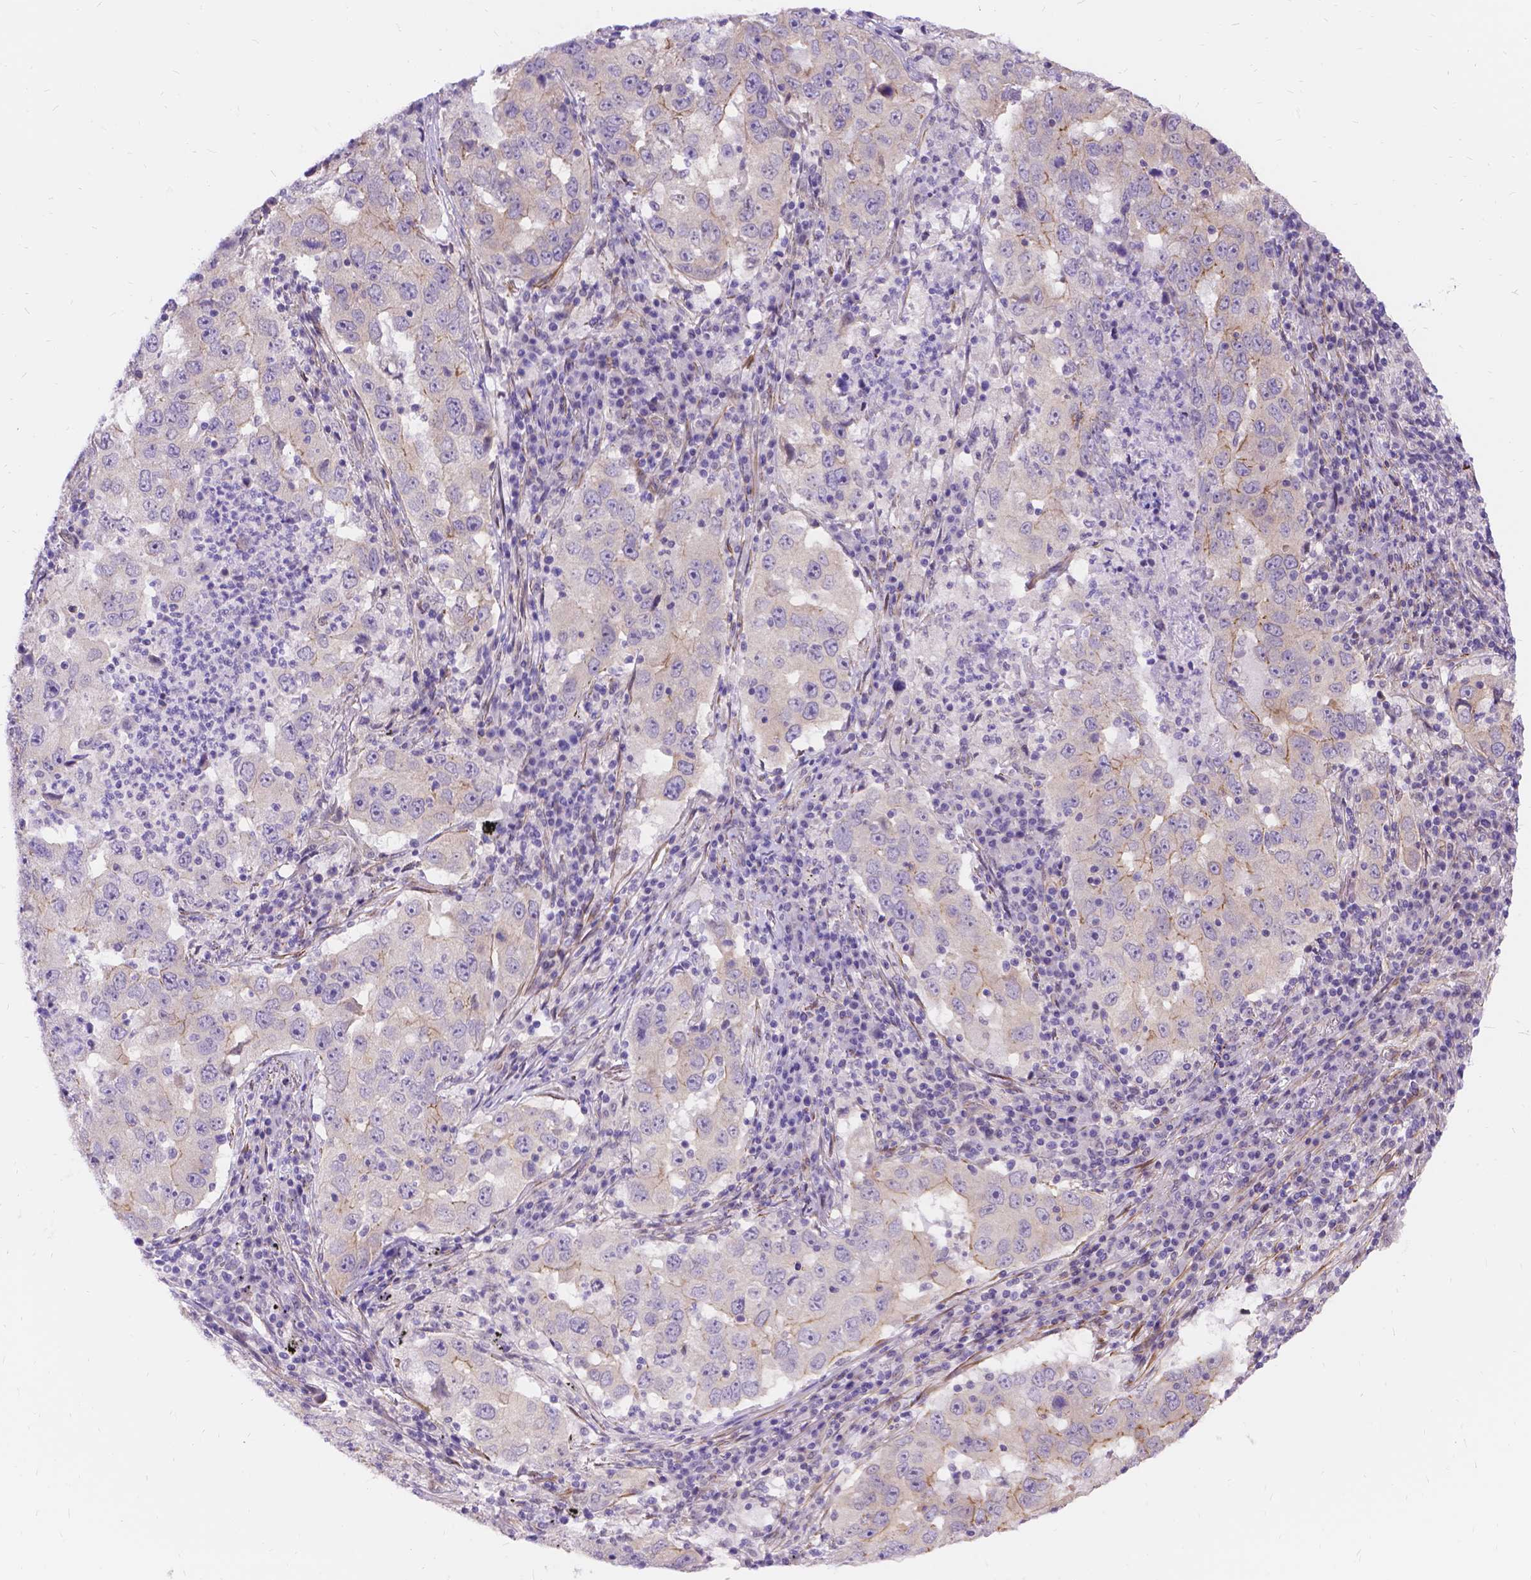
{"staining": {"intensity": "weak", "quantity": "<25%", "location": "cytoplasmic/membranous"}, "tissue": "lung cancer", "cell_type": "Tumor cells", "image_type": "cancer", "snomed": [{"axis": "morphology", "description": "Adenocarcinoma, NOS"}, {"axis": "topography", "description": "Lung"}], "caption": "Immunohistochemistry image of neoplastic tissue: human lung adenocarcinoma stained with DAB (3,3'-diaminobenzidine) shows no significant protein staining in tumor cells. Nuclei are stained in blue.", "gene": "PALS1", "patient": {"sex": "male", "age": 73}}